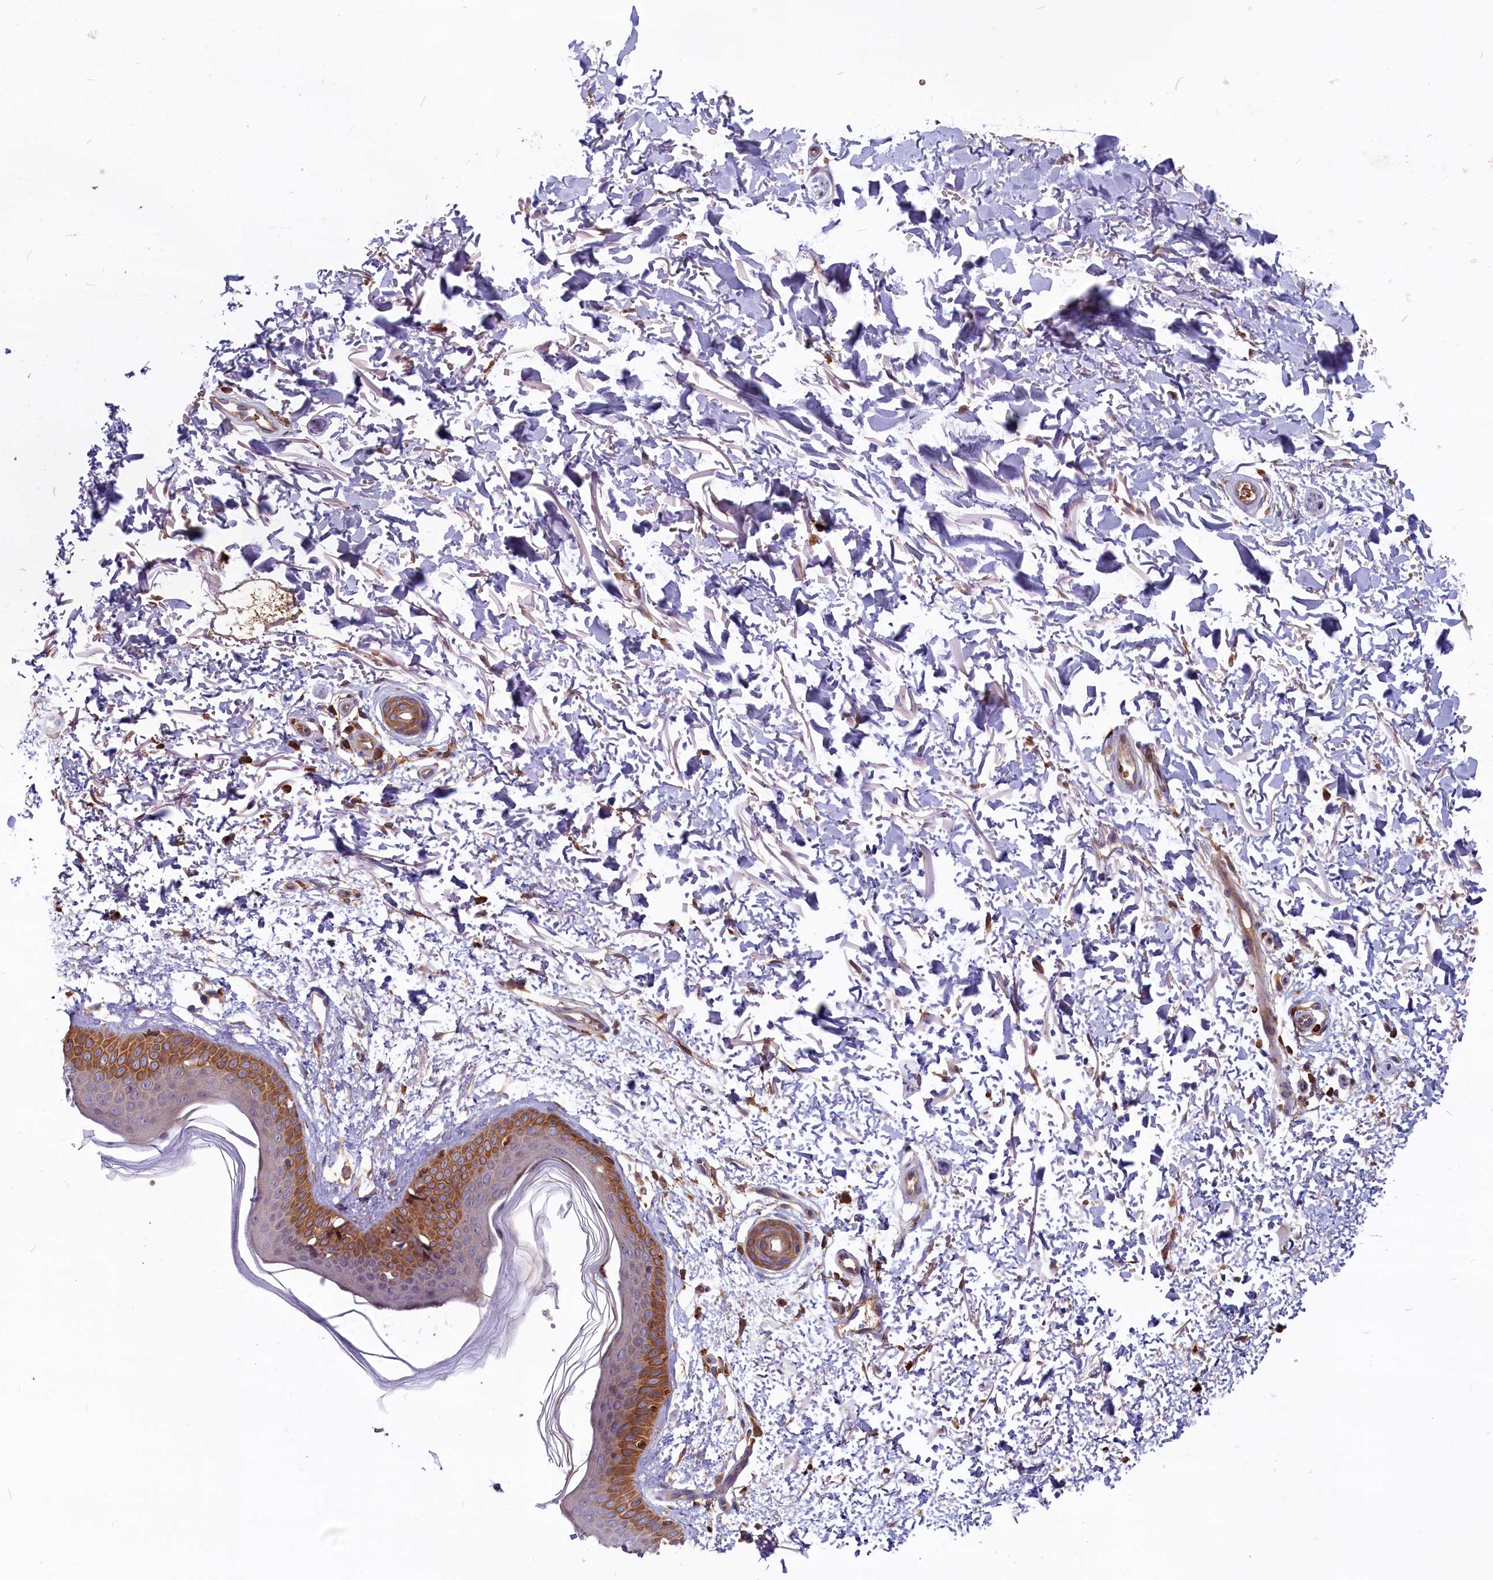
{"staining": {"intensity": "moderate", "quantity": ">75%", "location": "cytoplasmic/membranous"}, "tissue": "skin", "cell_type": "Fibroblasts", "image_type": "normal", "snomed": [{"axis": "morphology", "description": "Normal tissue, NOS"}, {"axis": "topography", "description": "Skin"}], "caption": "IHC staining of benign skin, which shows medium levels of moderate cytoplasmic/membranous positivity in about >75% of fibroblasts indicating moderate cytoplasmic/membranous protein expression. The staining was performed using DAB (brown) for protein detection and nuclei were counterstained in hematoxylin (blue).", "gene": "MYO9B", "patient": {"sex": "male", "age": 66}}